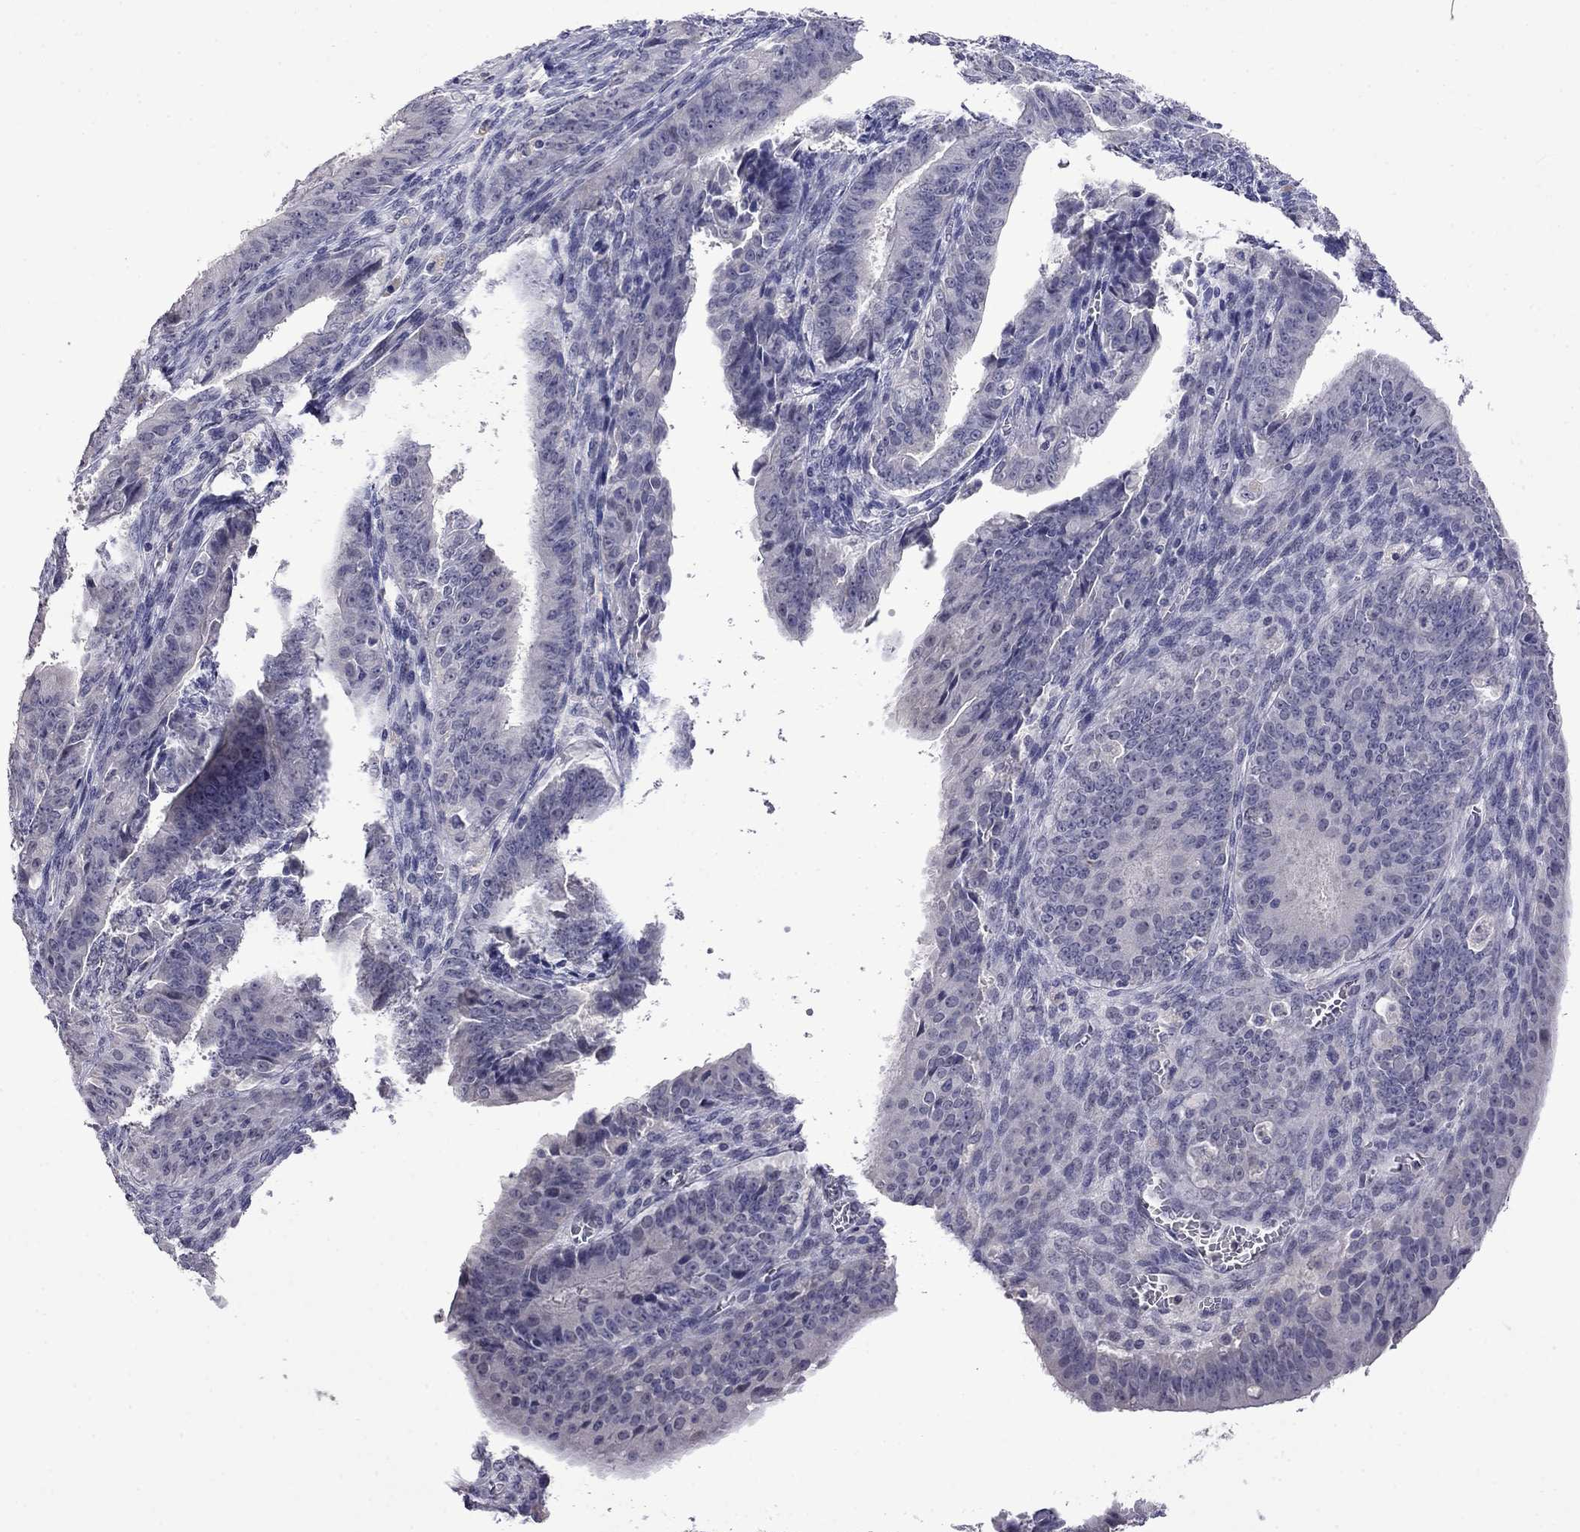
{"staining": {"intensity": "negative", "quantity": "none", "location": "none"}, "tissue": "ovarian cancer", "cell_type": "Tumor cells", "image_type": "cancer", "snomed": [{"axis": "morphology", "description": "Carcinoma, endometroid"}, {"axis": "topography", "description": "Ovary"}], "caption": "Immunohistochemistry image of neoplastic tissue: endometroid carcinoma (ovarian) stained with DAB reveals no significant protein staining in tumor cells.", "gene": "STAR", "patient": {"sex": "female", "age": 42}}